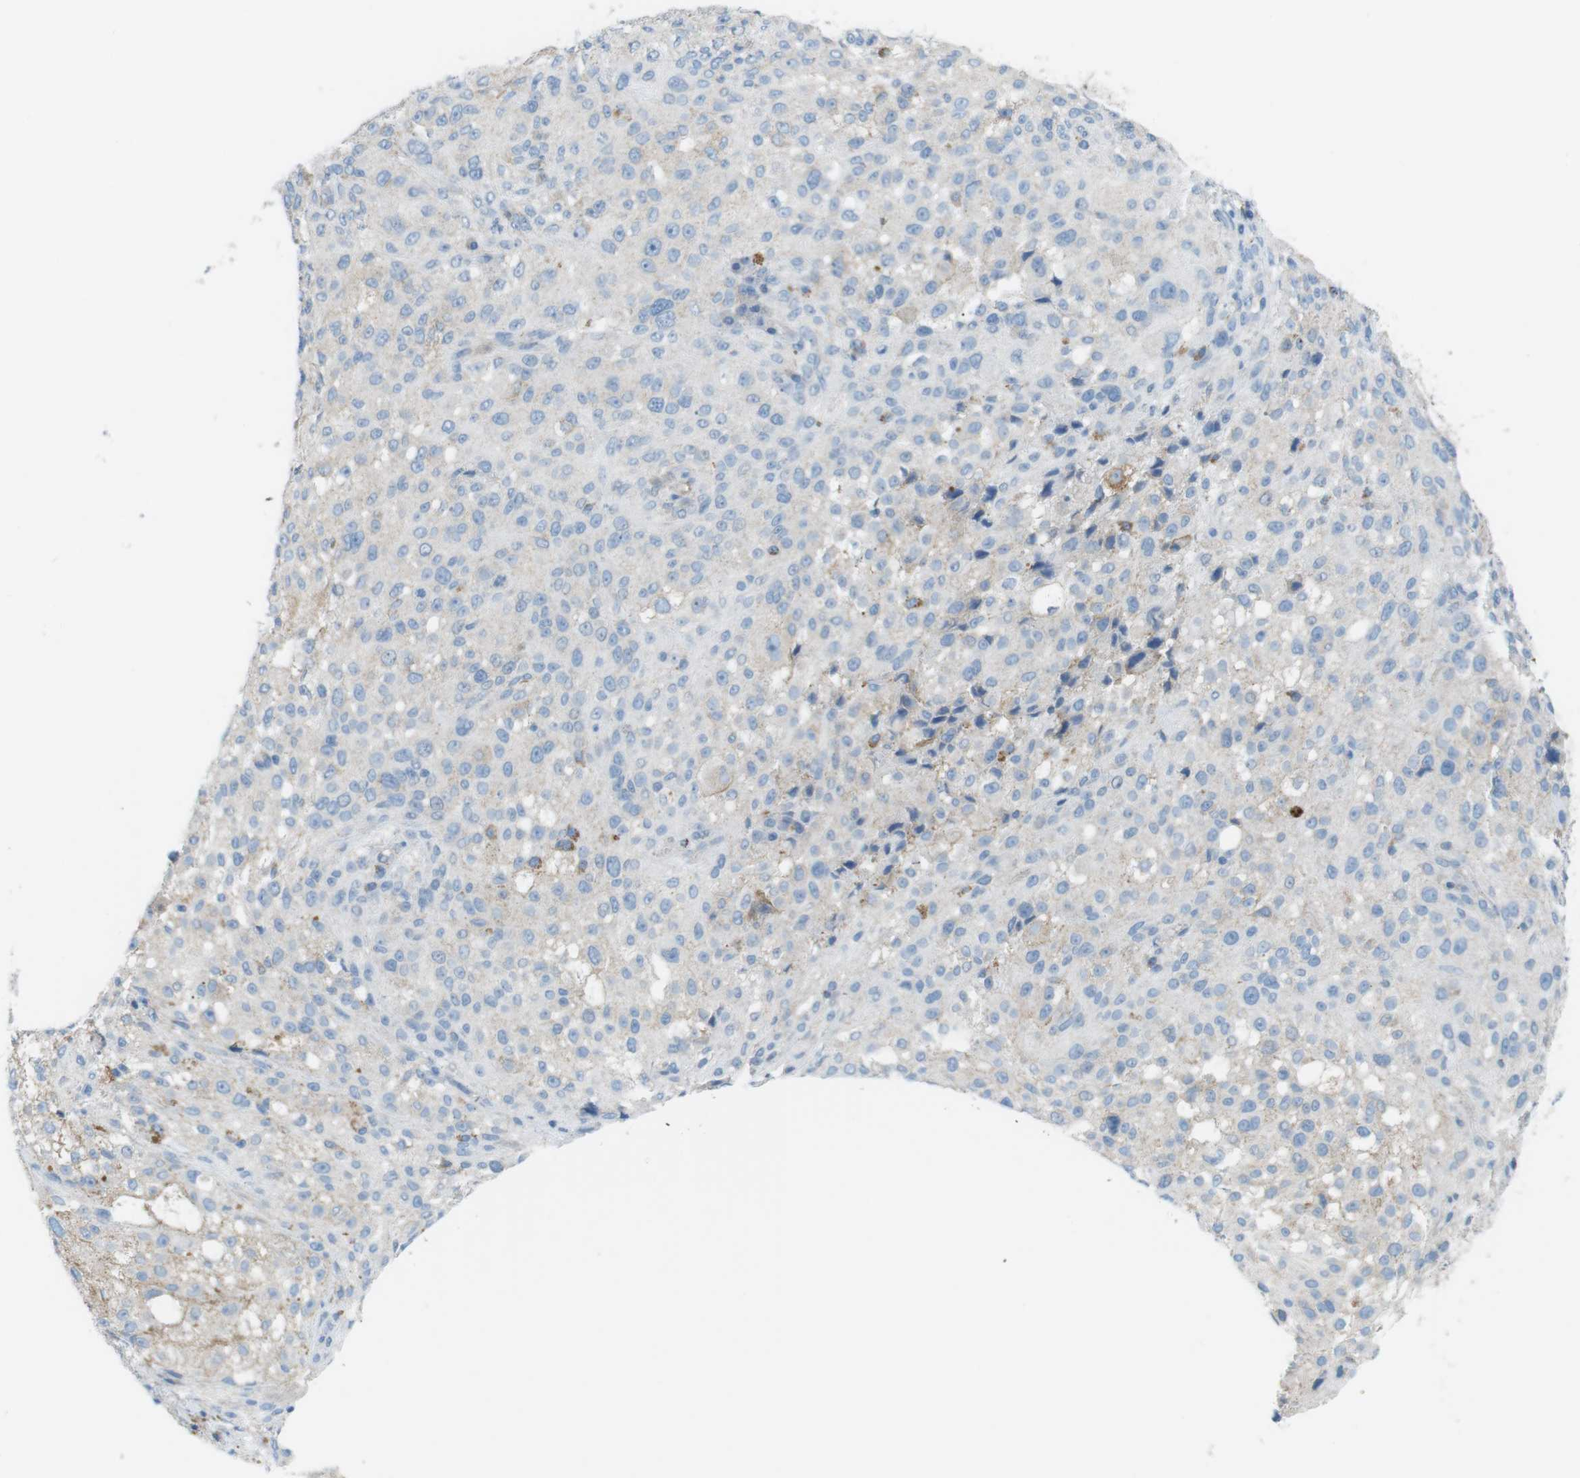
{"staining": {"intensity": "weak", "quantity": "<25%", "location": "cytoplasmic/membranous"}, "tissue": "melanoma", "cell_type": "Tumor cells", "image_type": "cancer", "snomed": [{"axis": "morphology", "description": "Necrosis, NOS"}, {"axis": "morphology", "description": "Malignant melanoma, NOS"}, {"axis": "topography", "description": "Skin"}], "caption": "This photomicrograph is of melanoma stained with immunohistochemistry (IHC) to label a protein in brown with the nuclei are counter-stained blue. There is no expression in tumor cells.", "gene": "VAMP1", "patient": {"sex": "female", "age": 87}}